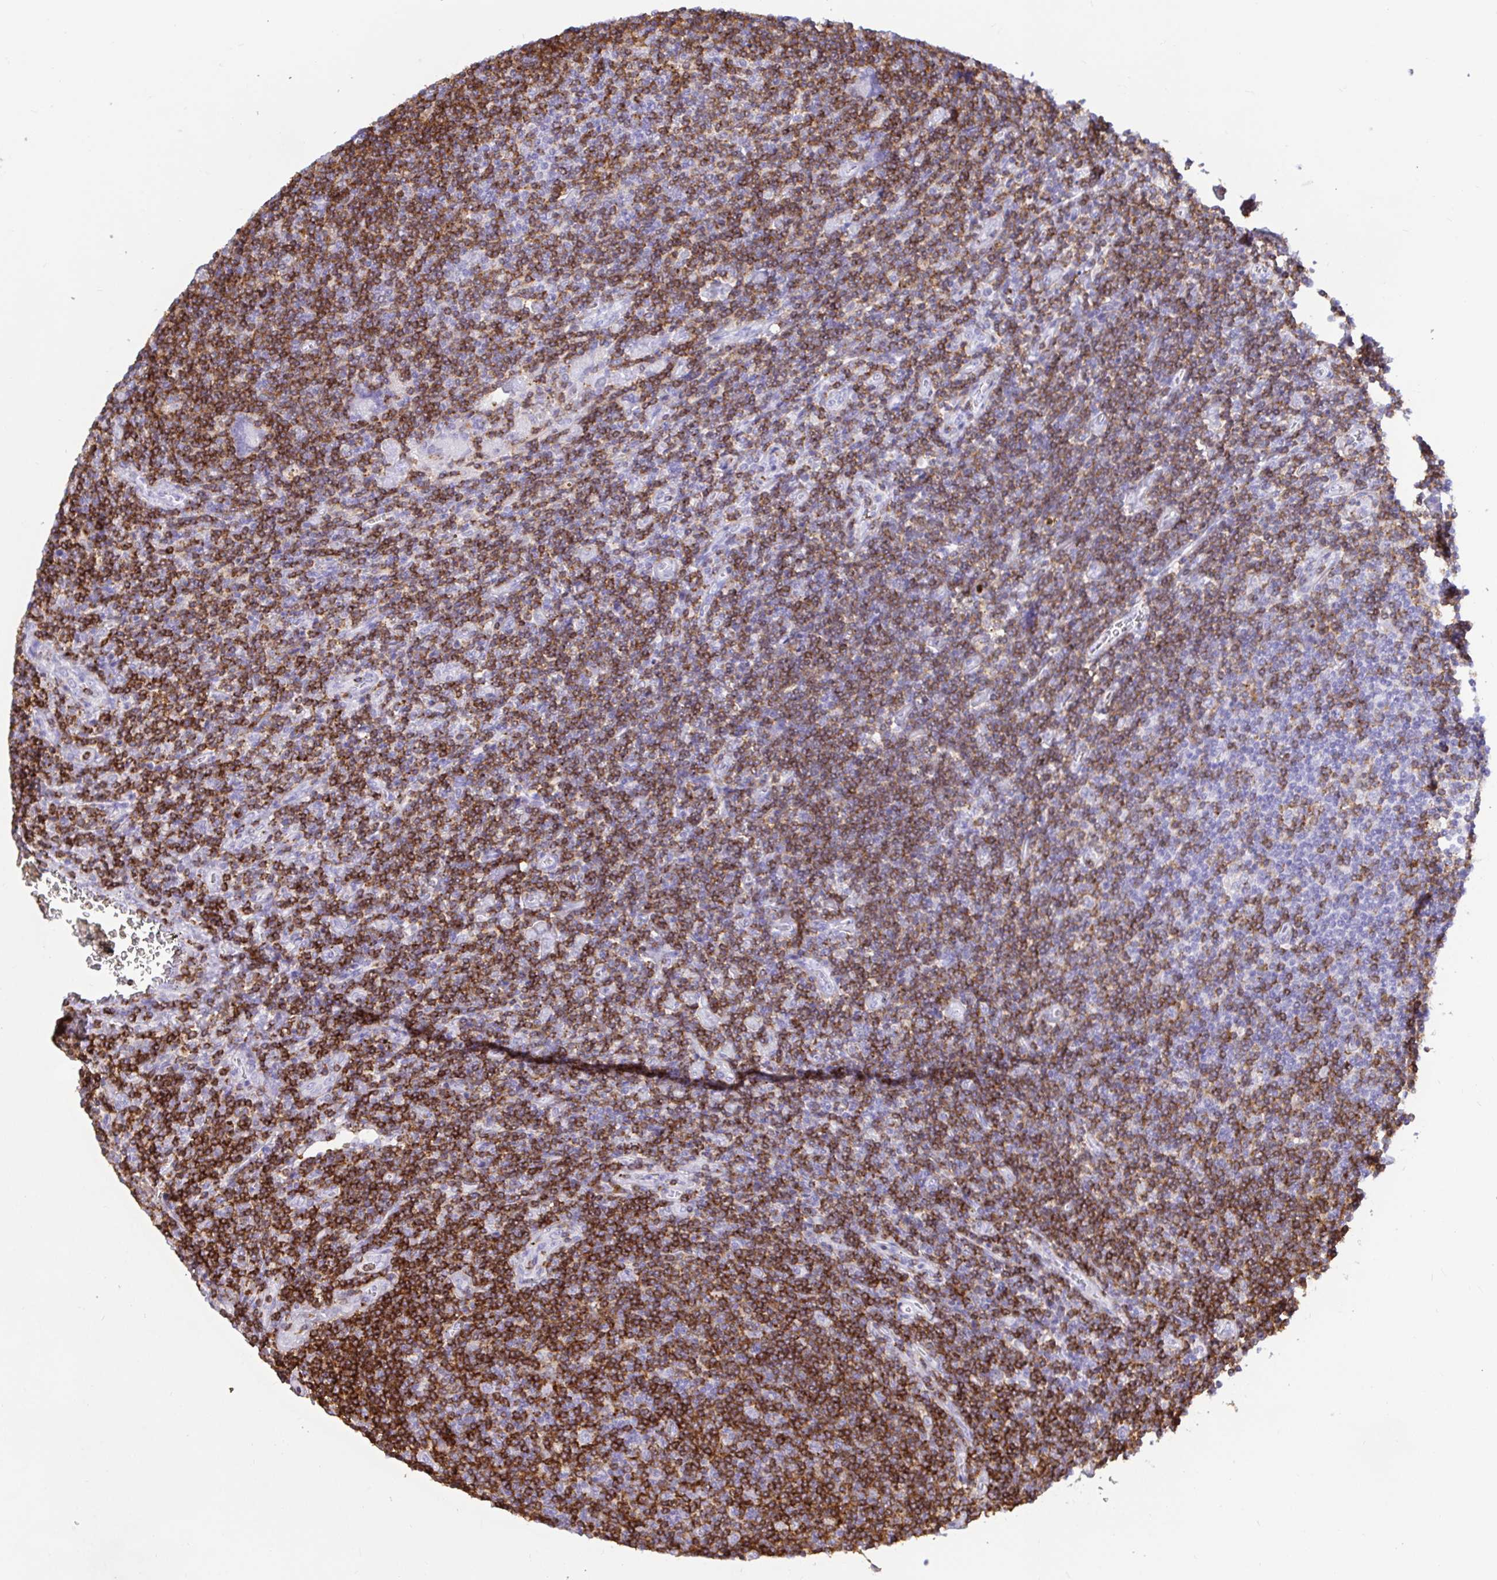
{"staining": {"intensity": "negative", "quantity": "none", "location": "none"}, "tissue": "lymphoma", "cell_type": "Tumor cells", "image_type": "cancer", "snomed": [{"axis": "morphology", "description": "Hodgkin's disease, NOS"}, {"axis": "topography", "description": "Lymph node"}], "caption": "DAB immunohistochemical staining of human lymphoma shows no significant positivity in tumor cells.", "gene": "SKAP1", "patient": {"sex": "male", "age": 40}}